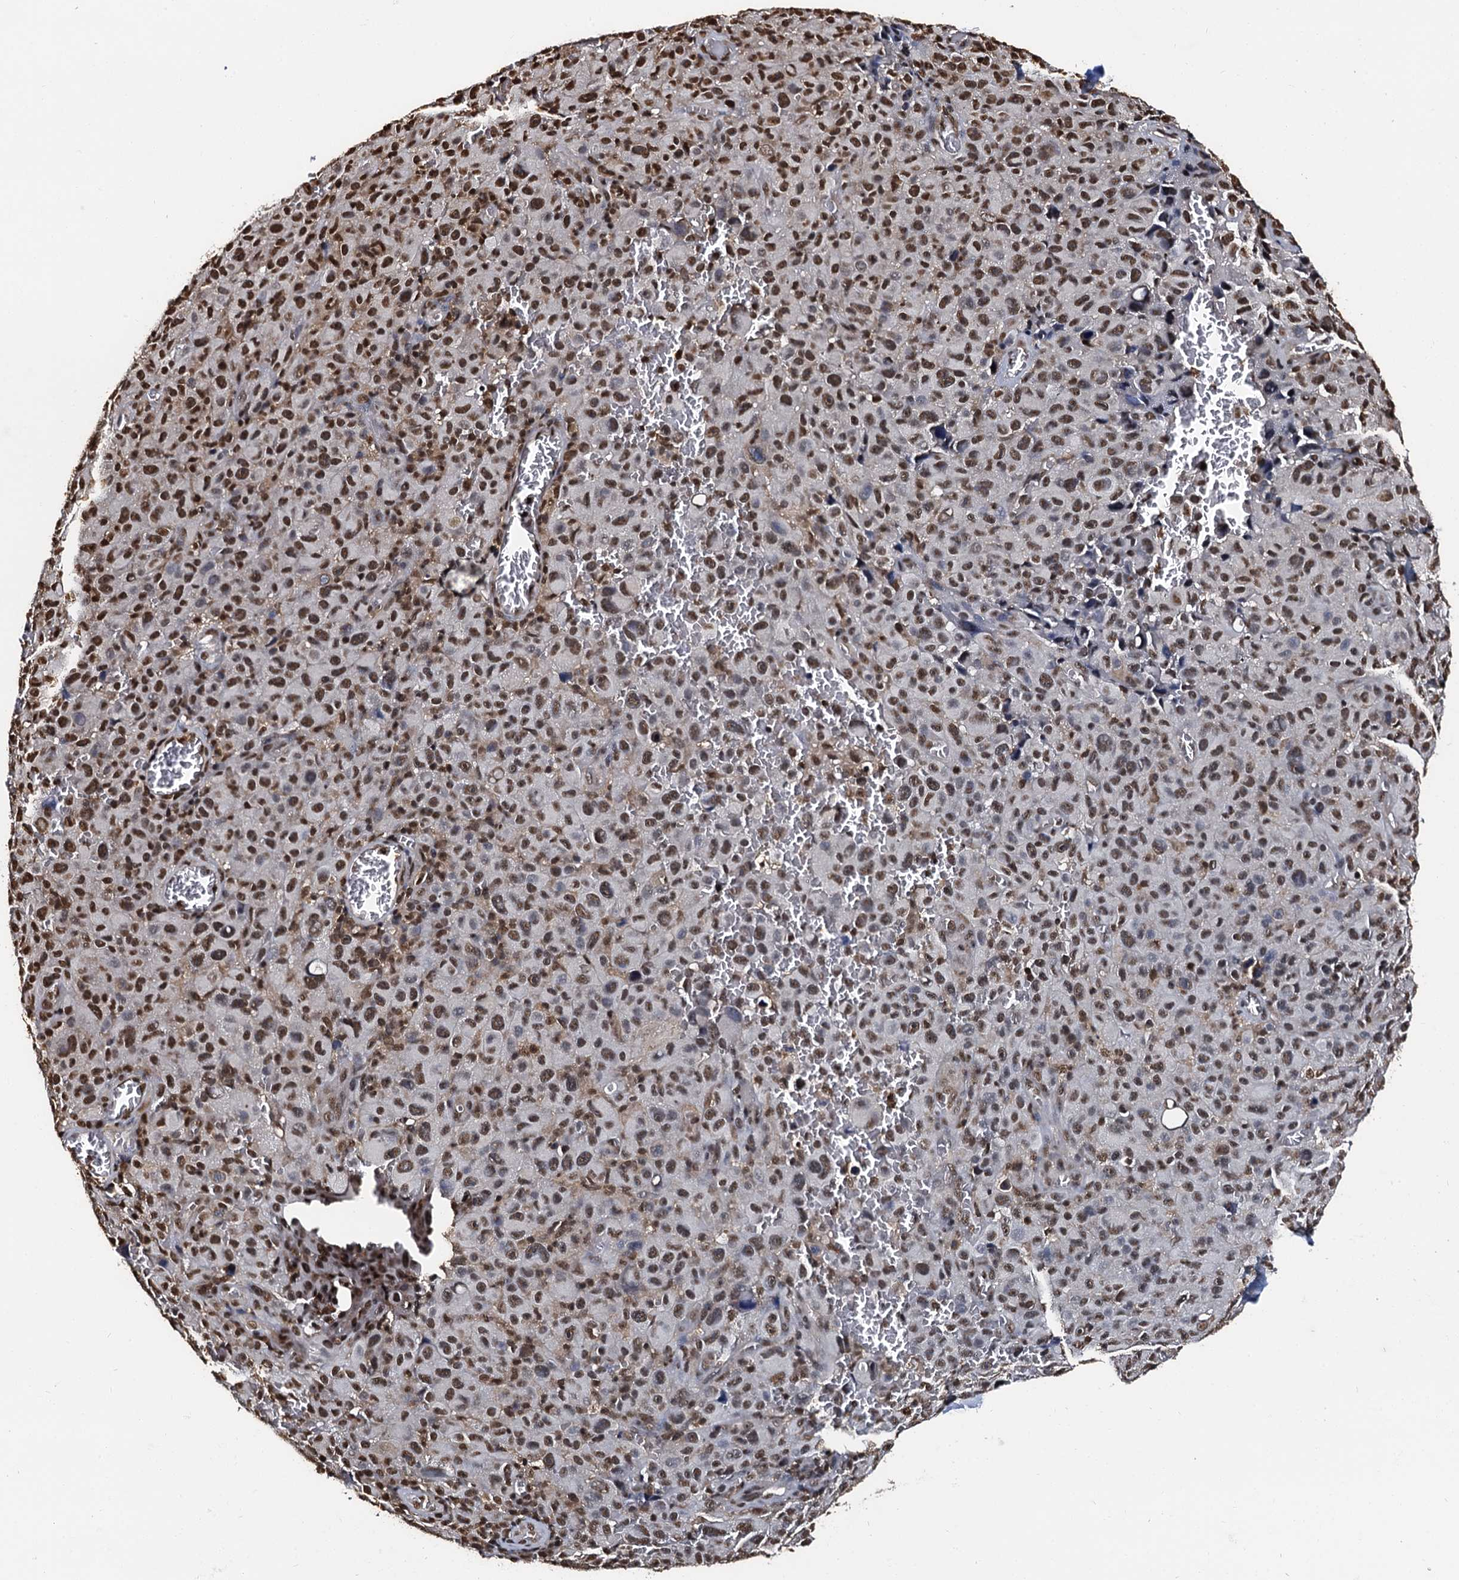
{"staining": {"intensity": "moderate", "quantity": ">75%", "location": "nuclear"}, "tissue": "melanoma", "cell_type": "Tumor cells", "image_type": "cancer", "snomed": [{"axis": "morphology", "description": "Malignant melanoma, NOS"}, {"axis": "topography", "description": "Skin"}], "caption": "IHC histopathology image of human malignant melanoma stained for a protein (brown), which demonstrates medium levels of moderate nuclear staining in about >75% of tumor cells.", "gene": "SNRPD2", "patient": {"sex": "female", "age": 82}}